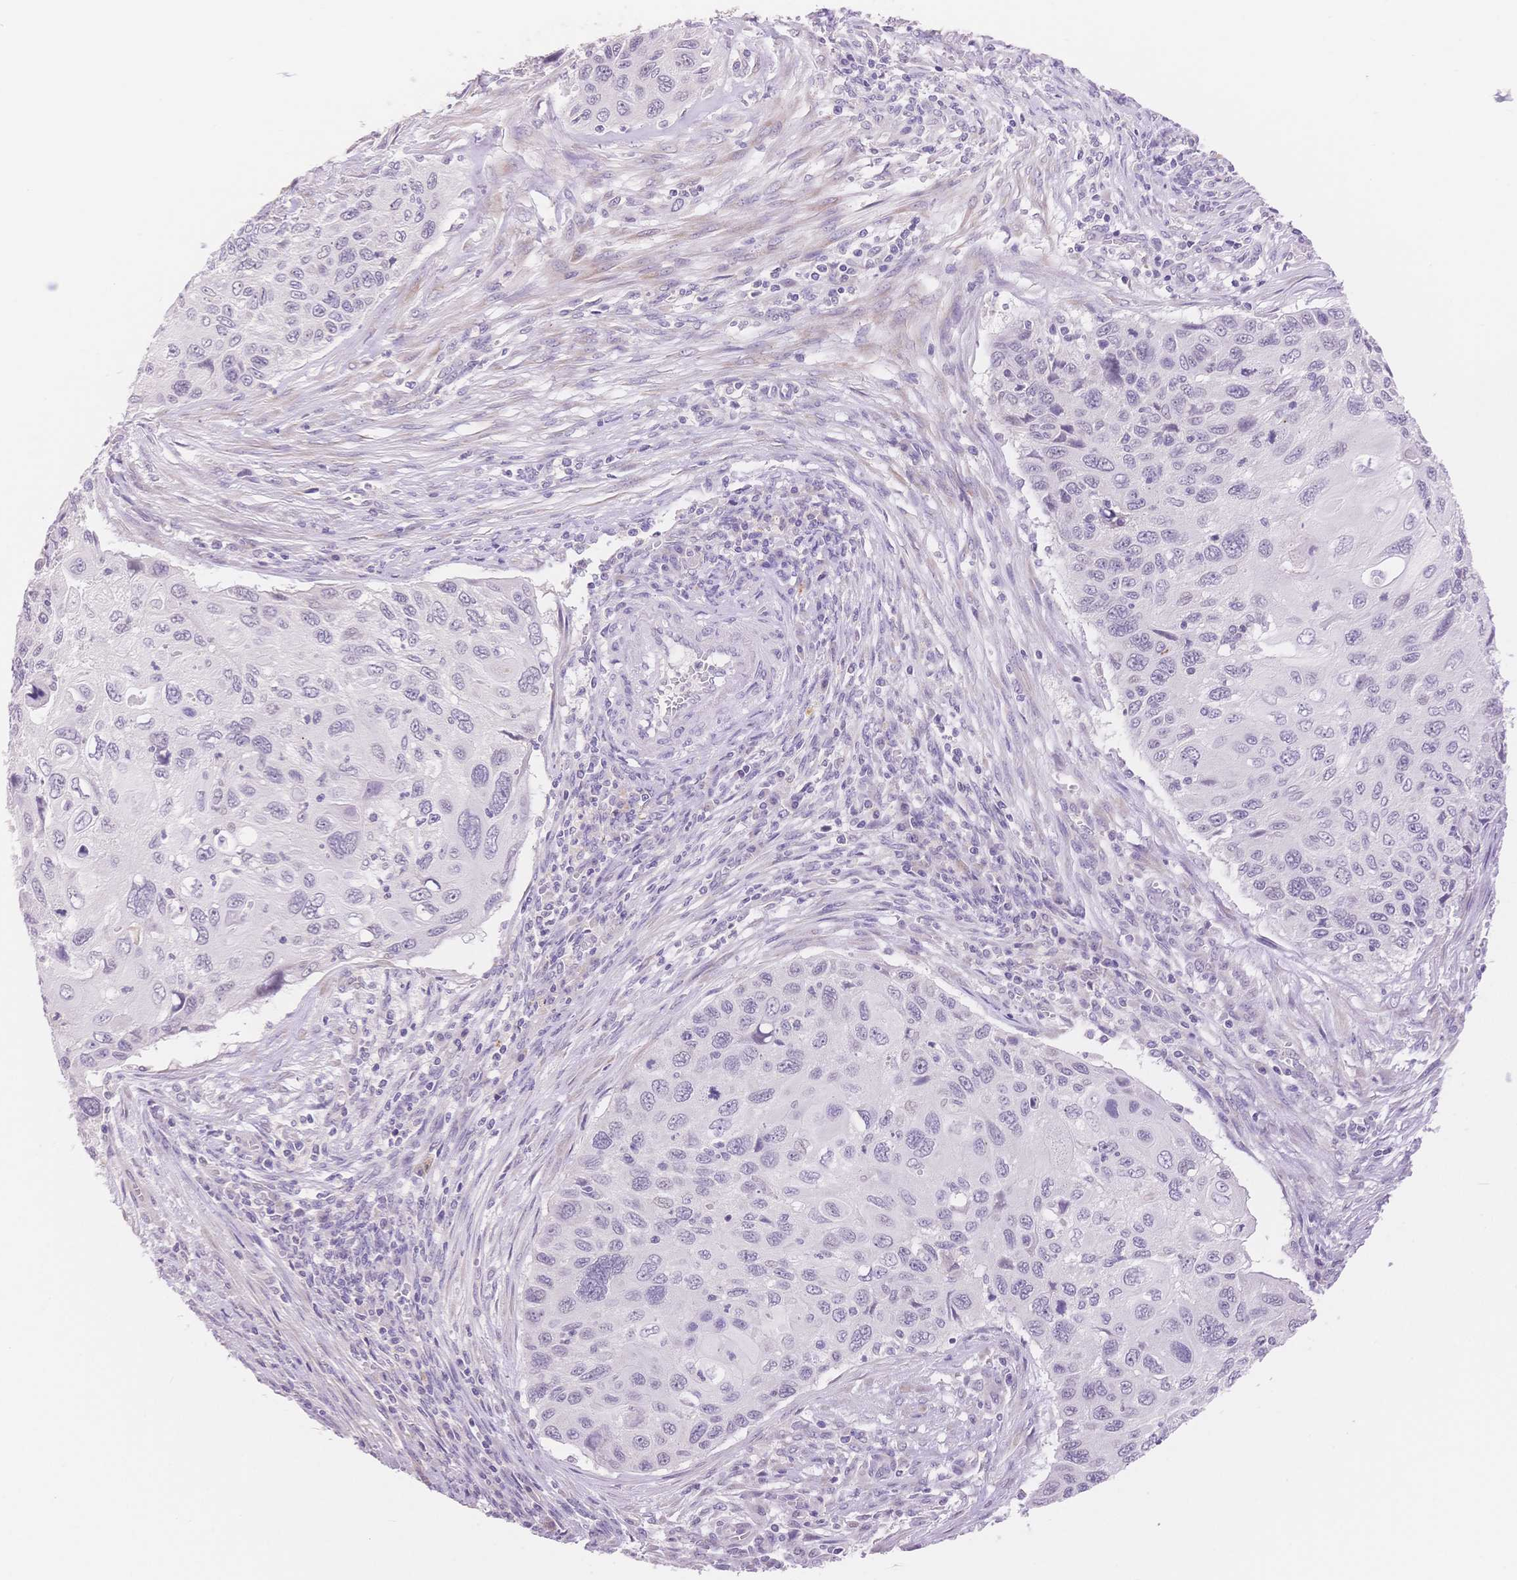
{"staining": {"intensity": "negative", "quantity": "none", "location": "none"}, "tissue": "cervical cancer", "cell_type": "Tumor cells", "image_type": "cancer", "snomed": [{"axis": "morphology", "description": "Squamous cell carcinoma, NOS"}, {"axis": "topography", "description": "Cervix"}], "caption": "Protein analysis of cervical cancer displays no significant expression in tumor cells.", "gene": "MYOM1", "patient": {"sex": "female", "age": 70}}